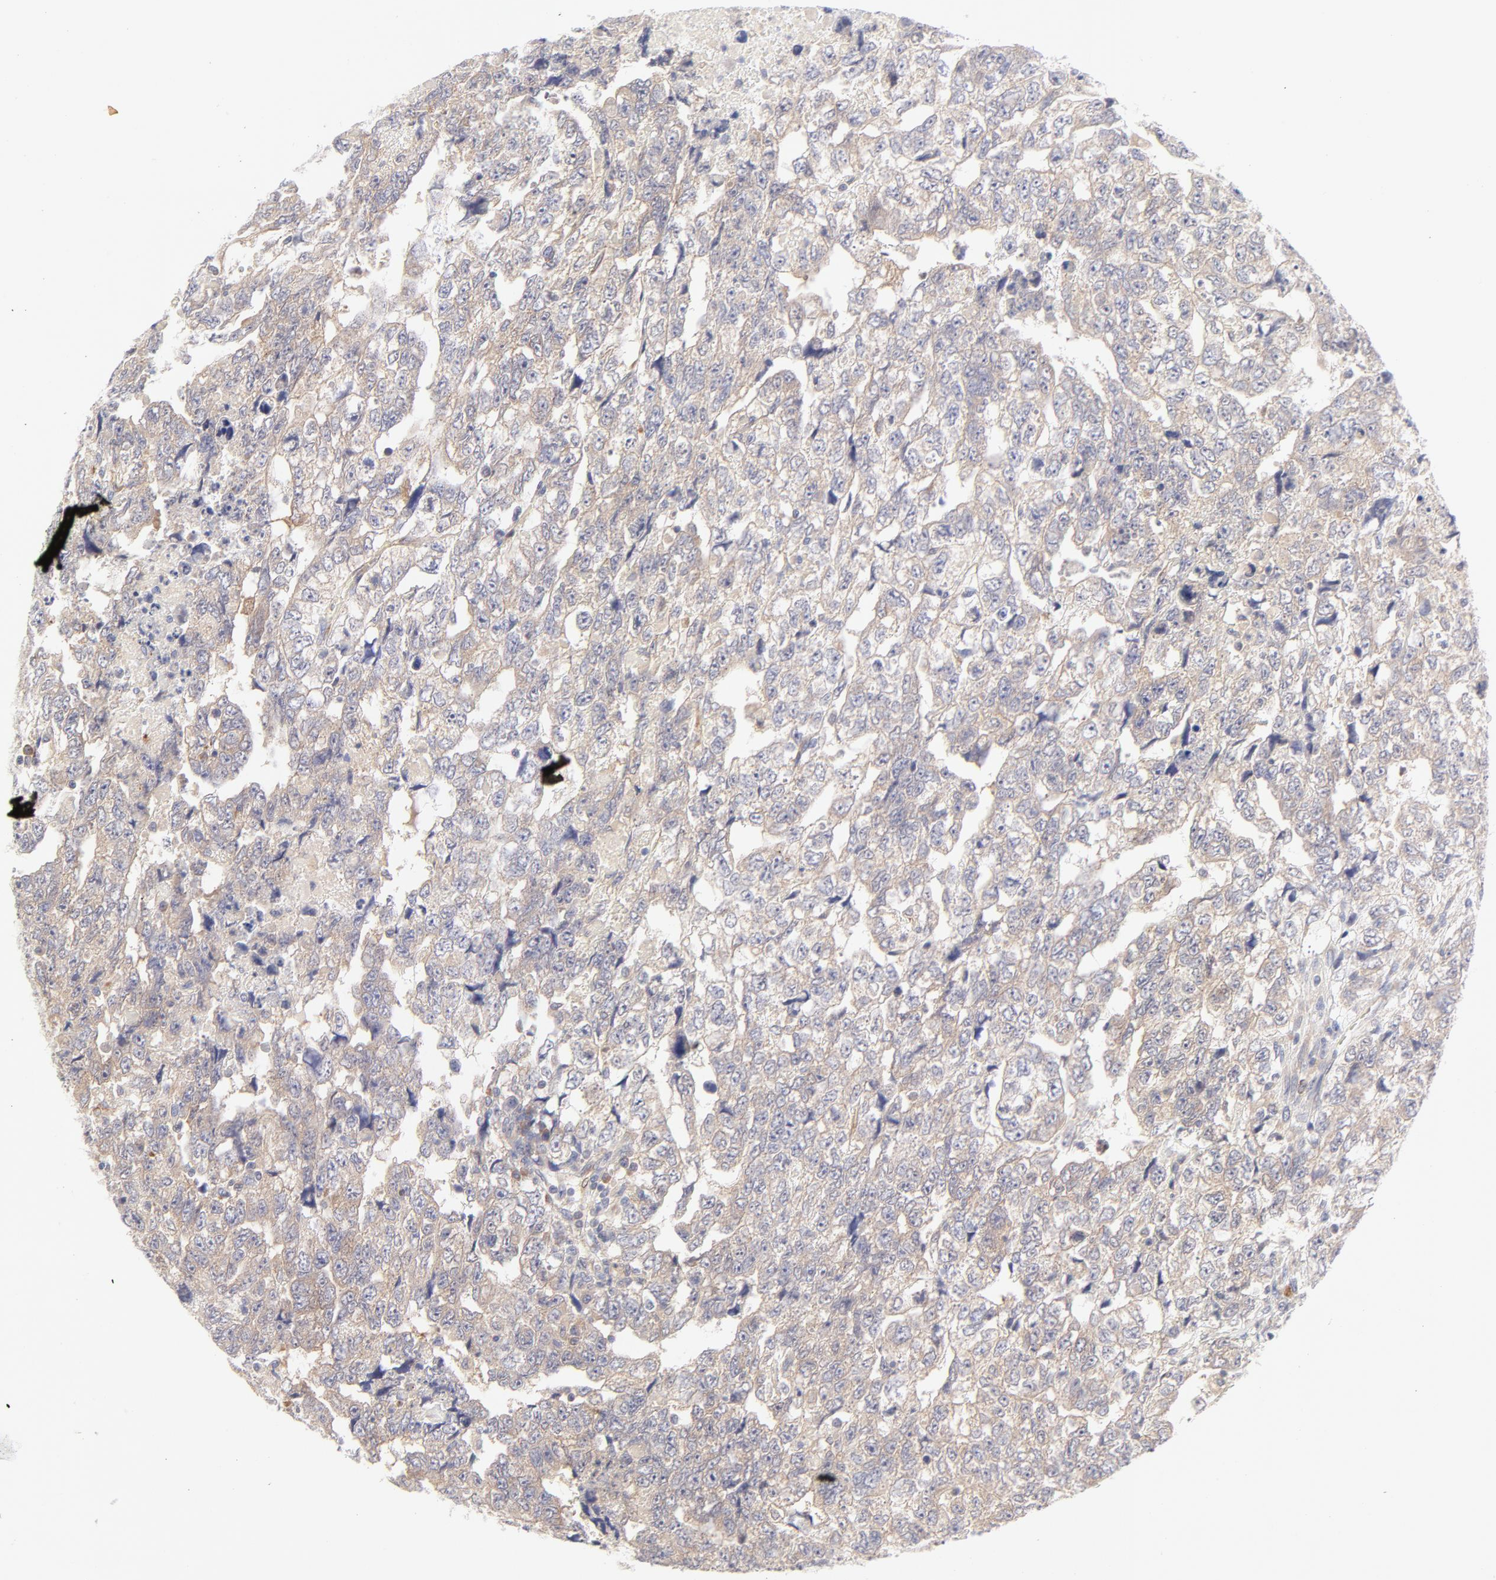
{"staining": {"intensity": "weak", "quantity": ">75%", "location": "cytoplasmic/membranous"}, "tissue": "testis cancer", "cell_type": "Tumor cells", "image_type": "cancer", "snomed": [{"axis": "morphology", "description": "Carcinoma, Embryonal, NOS"}, {"axis": "topography", "description": "Testis"}], "caption": "The image demonstrates immunohistochemical staining of testis embryonal carcinoma. There is weak cytoplasmic/membranous positivity is present in about >75% of tumor cells.", "gene": "RPS6KA1", "patient": {"sex": "male", "age": 36}}